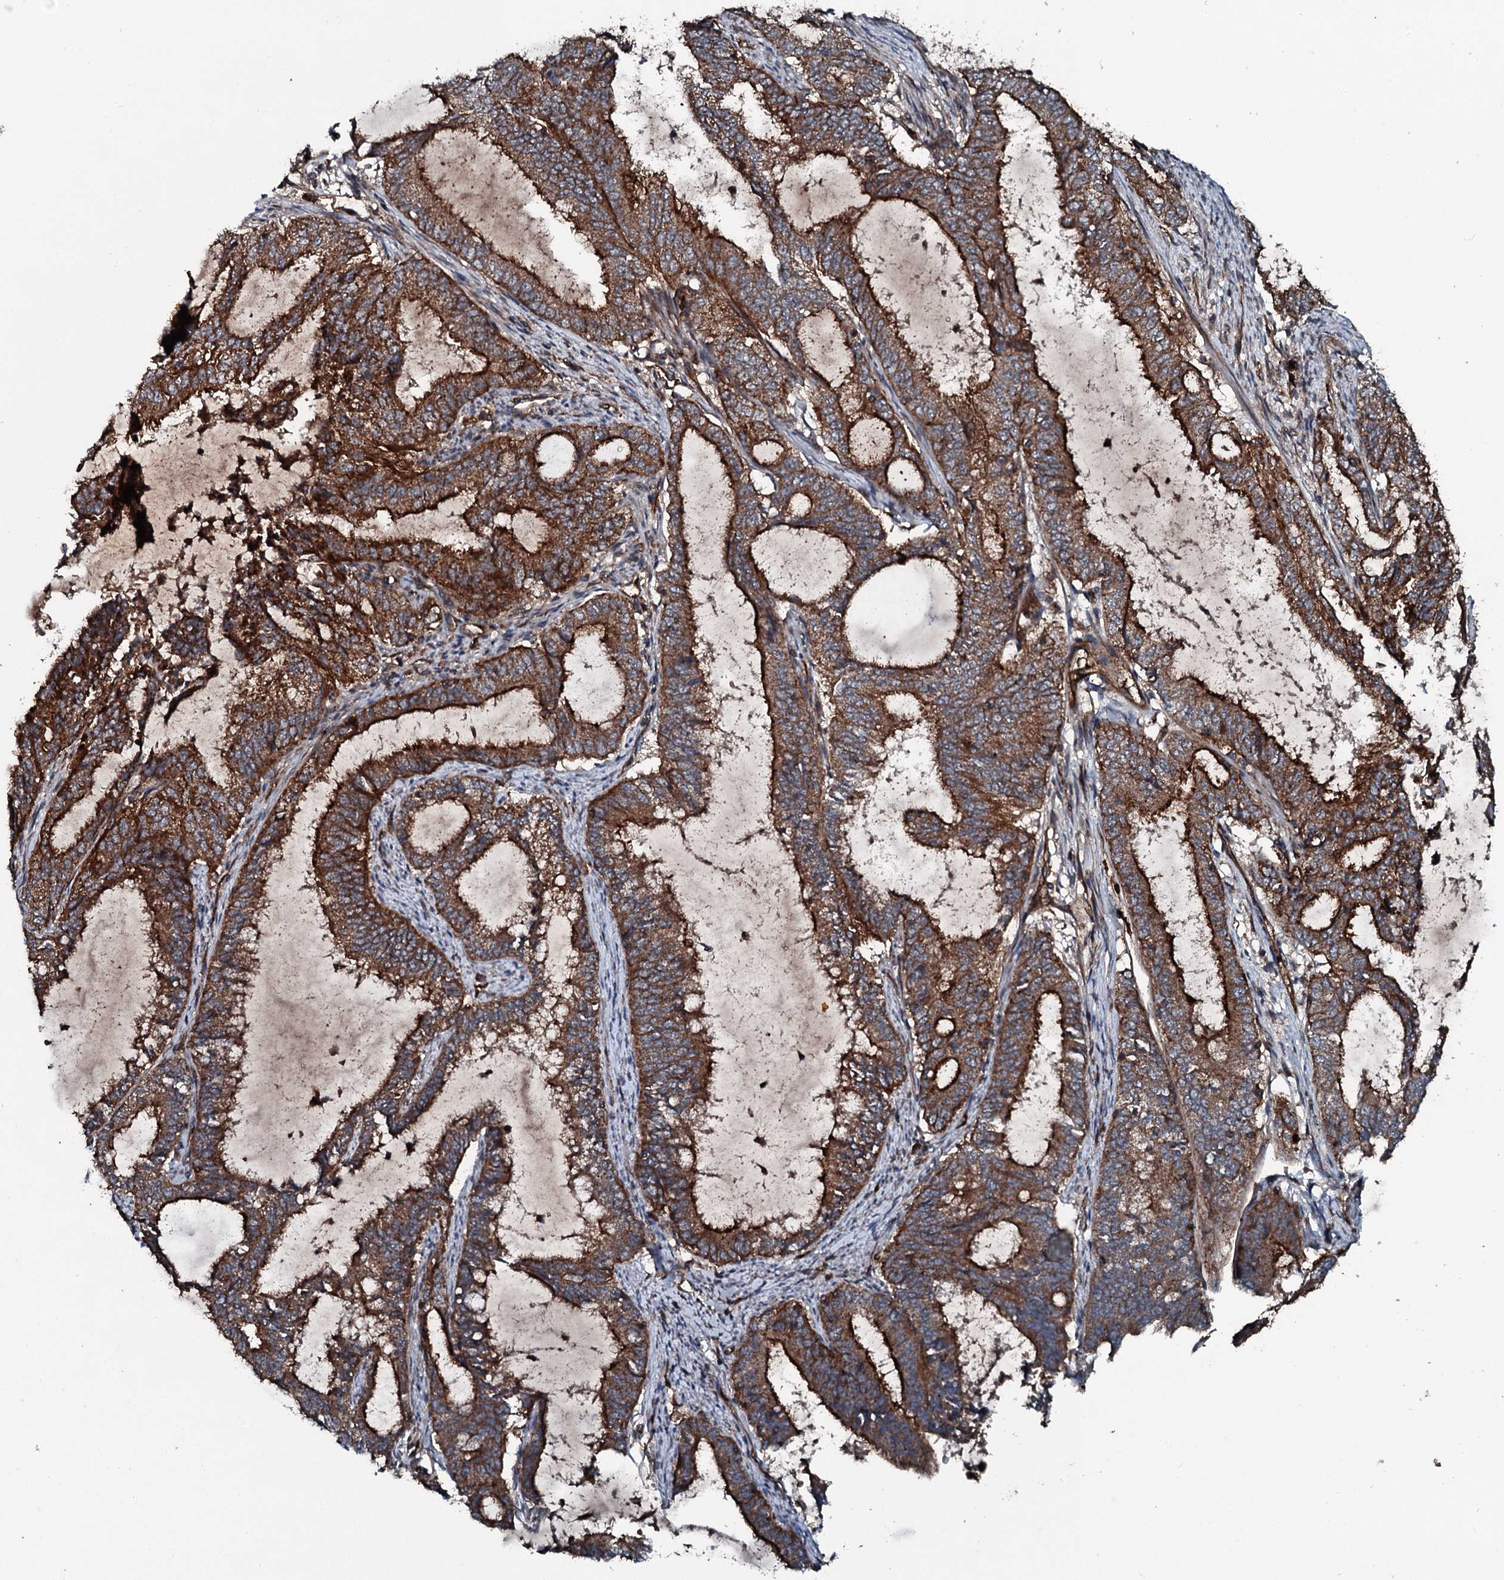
{"staining": {"intensity": "strong", "quantity": ">75%", "location": "cytoplasmic/membranous"}, "tissue": "endometrial cancer", "cell_type": "Tumor cells", "image_type": "cancer", "snomed": [{"axis": "morphology", "description": "Adenocarcinoma, NOS"}, {"axis": "topography", "description": "Endometrium"}], "caption": "This micrograph shows immunohistochemistry staining of endometrial cancer, with high strong cytoplasmic/membranous expression in about >75% of tumor cells.", "gene": "TRIM7", "patient": {"sex": "female", "age": 51}}